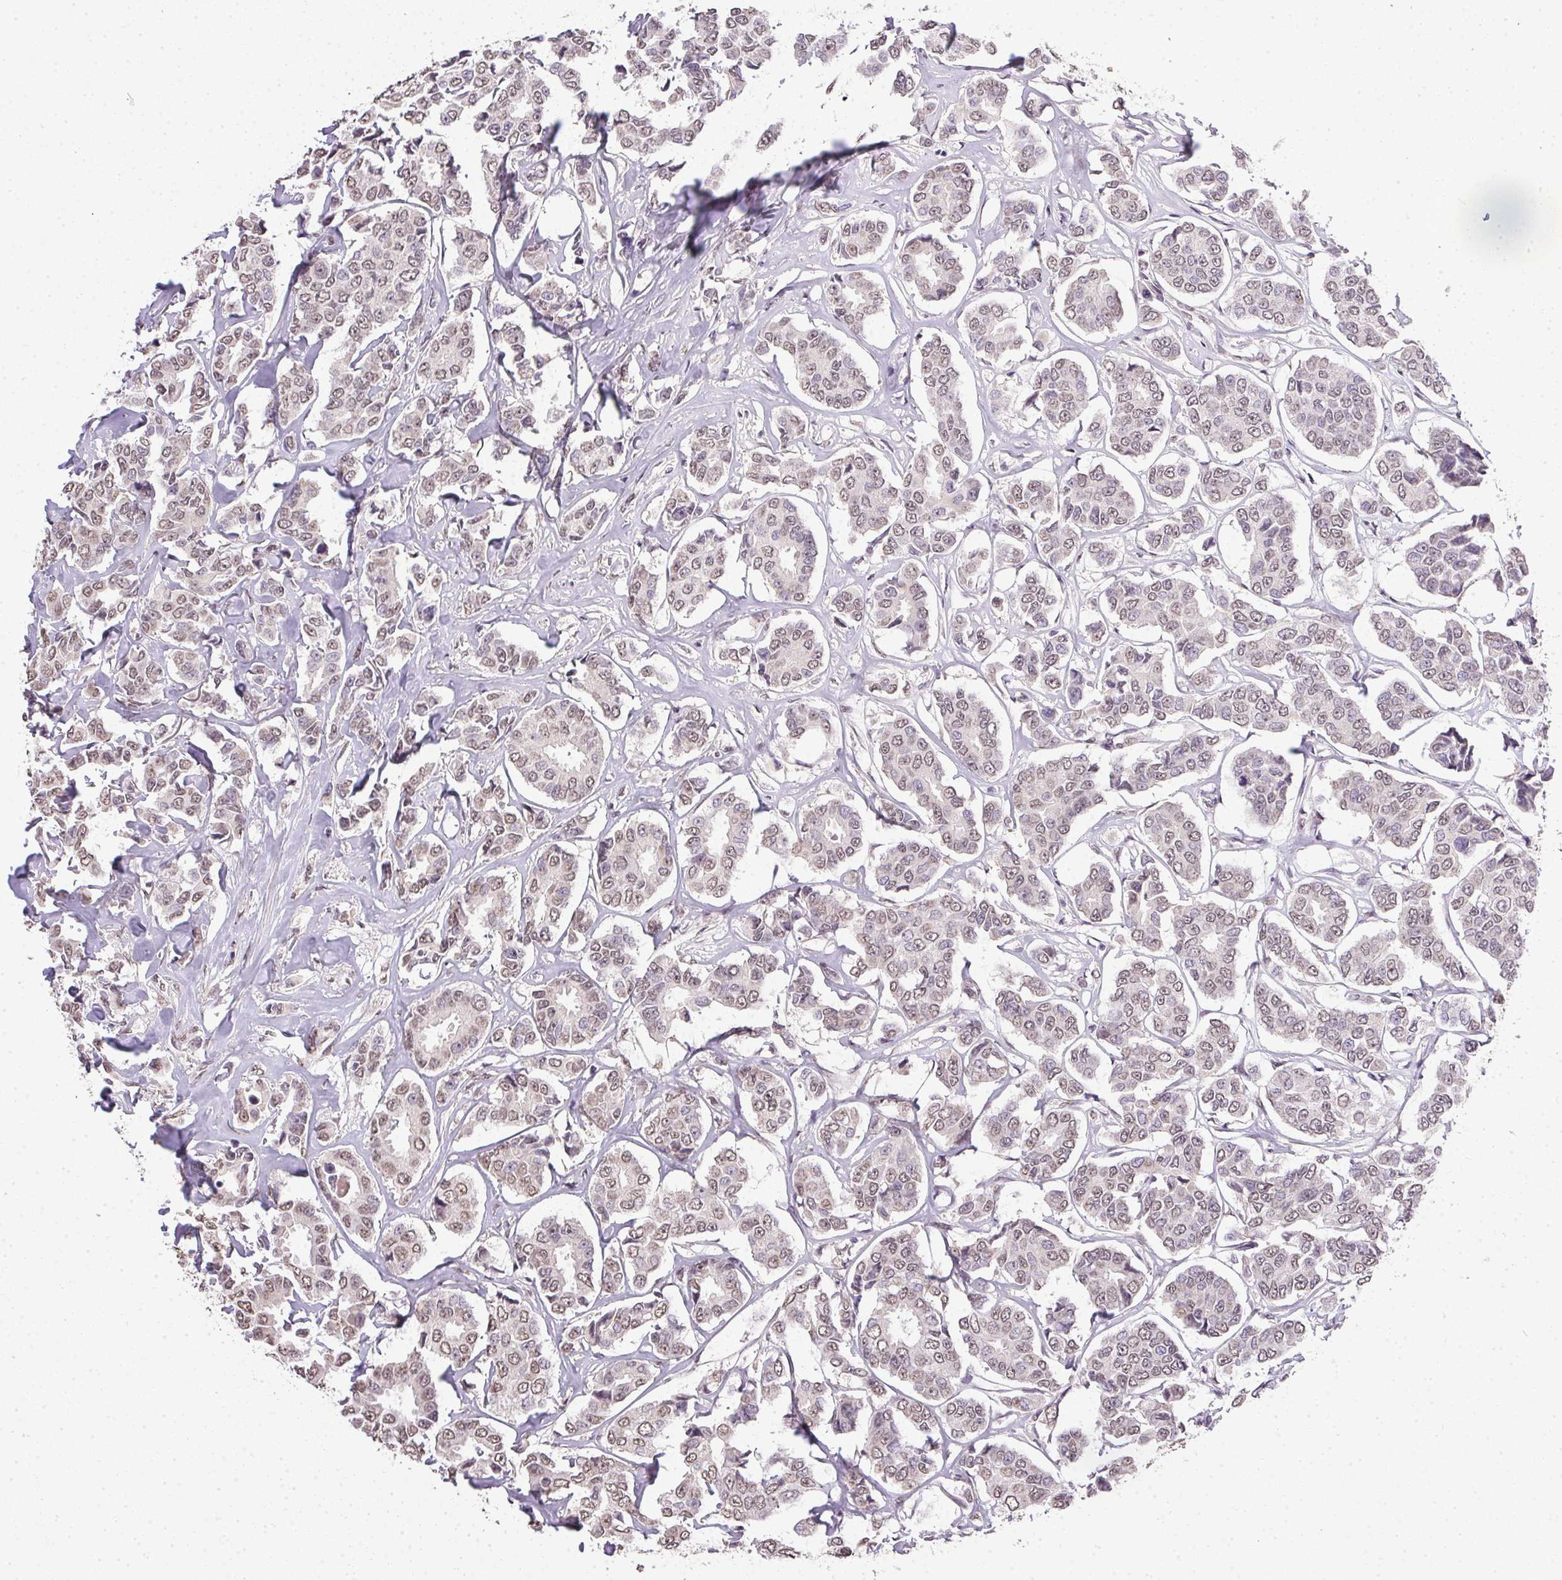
{"staining": {"intensity": "weak", "quantity": ">75%", "location": "nuclear"}, "tissue": "breast cancer", "cell_type": "Tumor cells", "image_type": "cancer", "snomed": [{"axis": "morphology", "description": "Duct carcinoma"}, {"axis": "topography", "description": "Breast"}], "caption": "This photomicrograph reveals breast cancer (intraductal carcinoma) stained with immunohistochemistry to label a protein in brown. The nuclear of tumor cells show weak positivity for the protein. Nuclei are counter-stained blue.", "gene": "PPP4R4", "patient": {"sex": "female", "age": 94}}